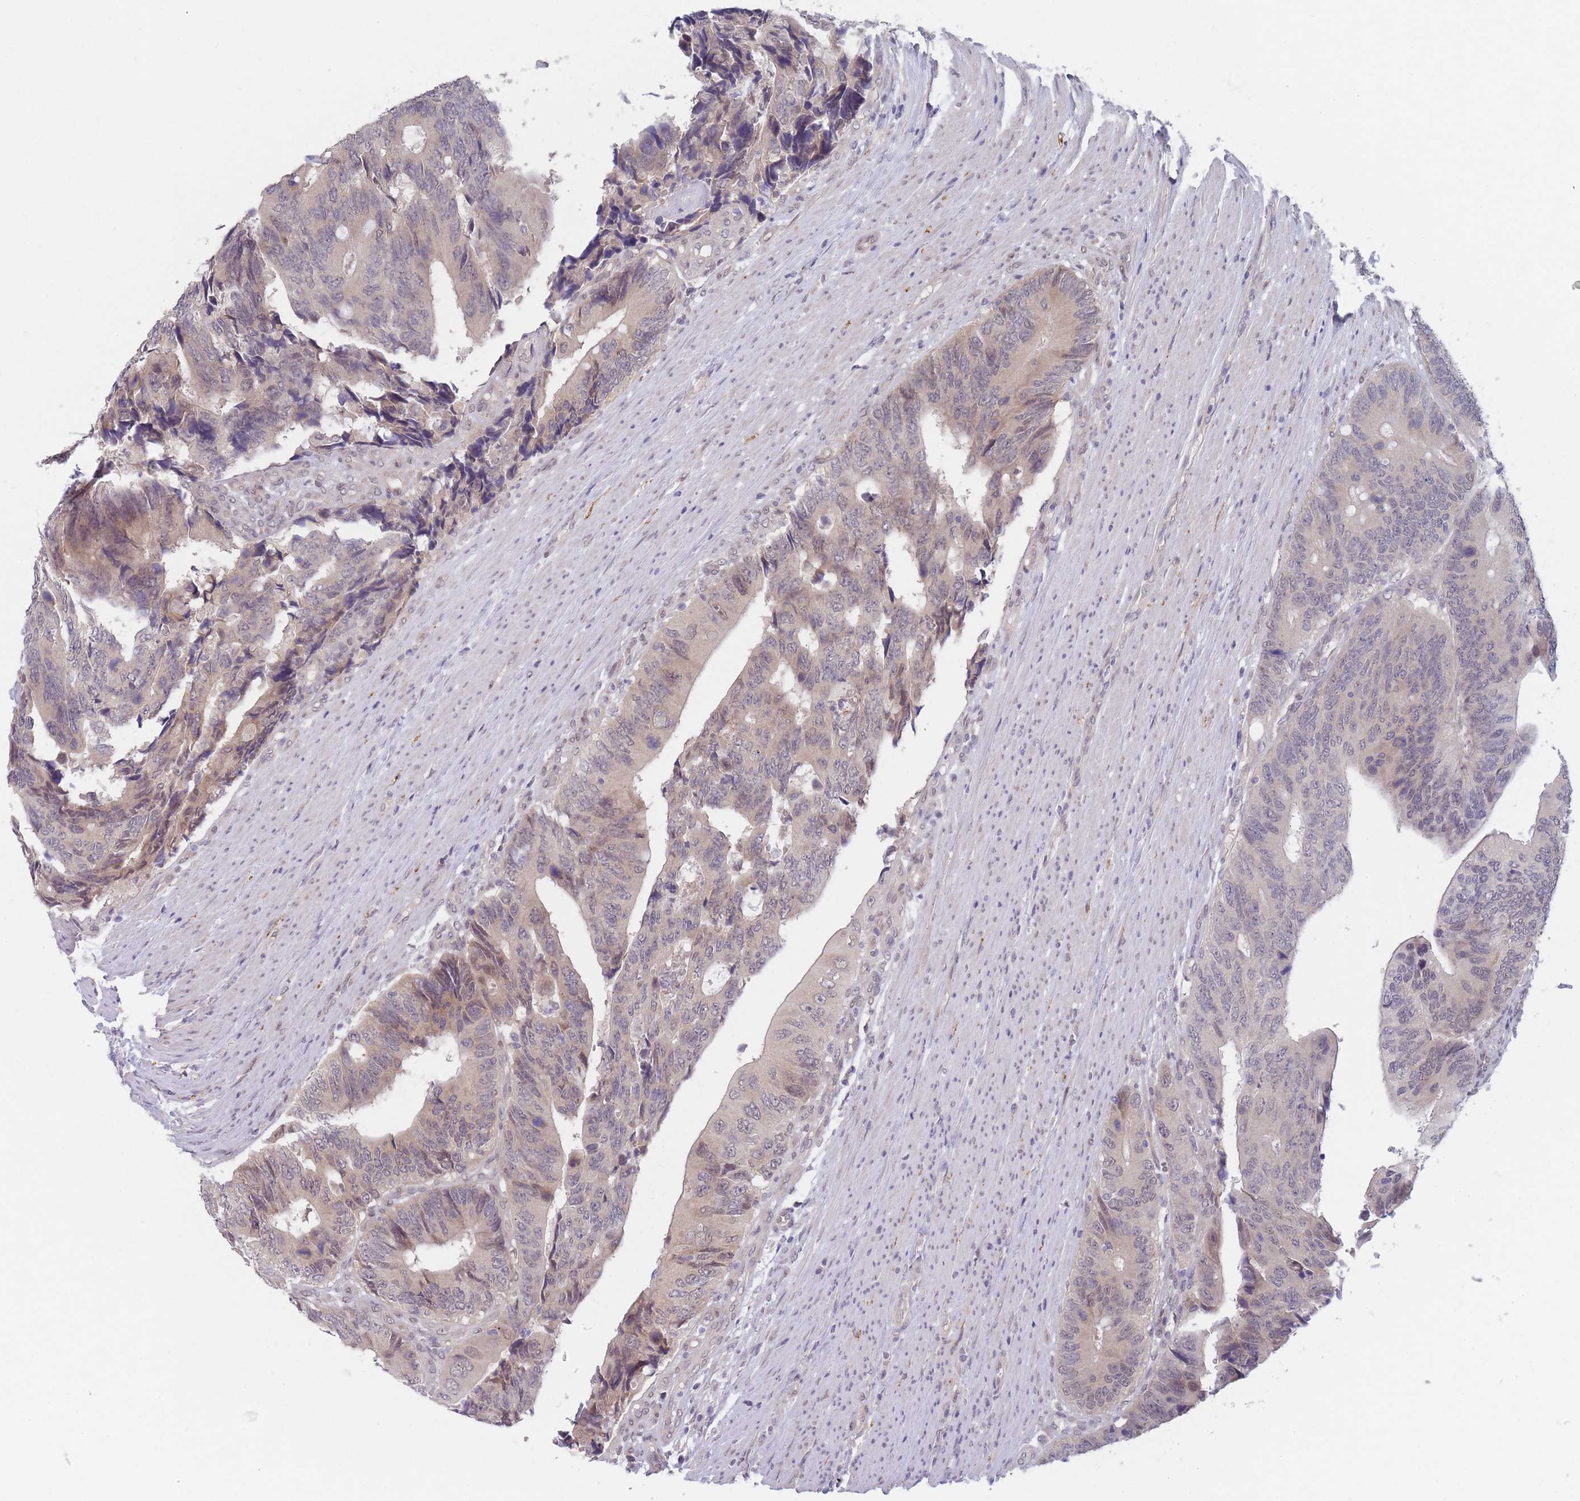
{"staining": {"intensity": "weak", "quantity": "<25%", "location": "nuclear"}, "tissue": "colorectal cancer", "cell_type": "Tumor cells", "image_type": "cancer", "snomed": [{"axis": "morphology", "description": "Adenocarcinoma, NOS"}, {"axis": "topography", "description": "Colon"}], "caption": "Tumor cells show no significant protein staining in colorectal adenocarcinoma. (DAB (3,3'-diaminobenzidine) immunohistochemistry, high magnification).", "gene": "ANKRD10", "patient": {"sex": "male", "age": 87}}